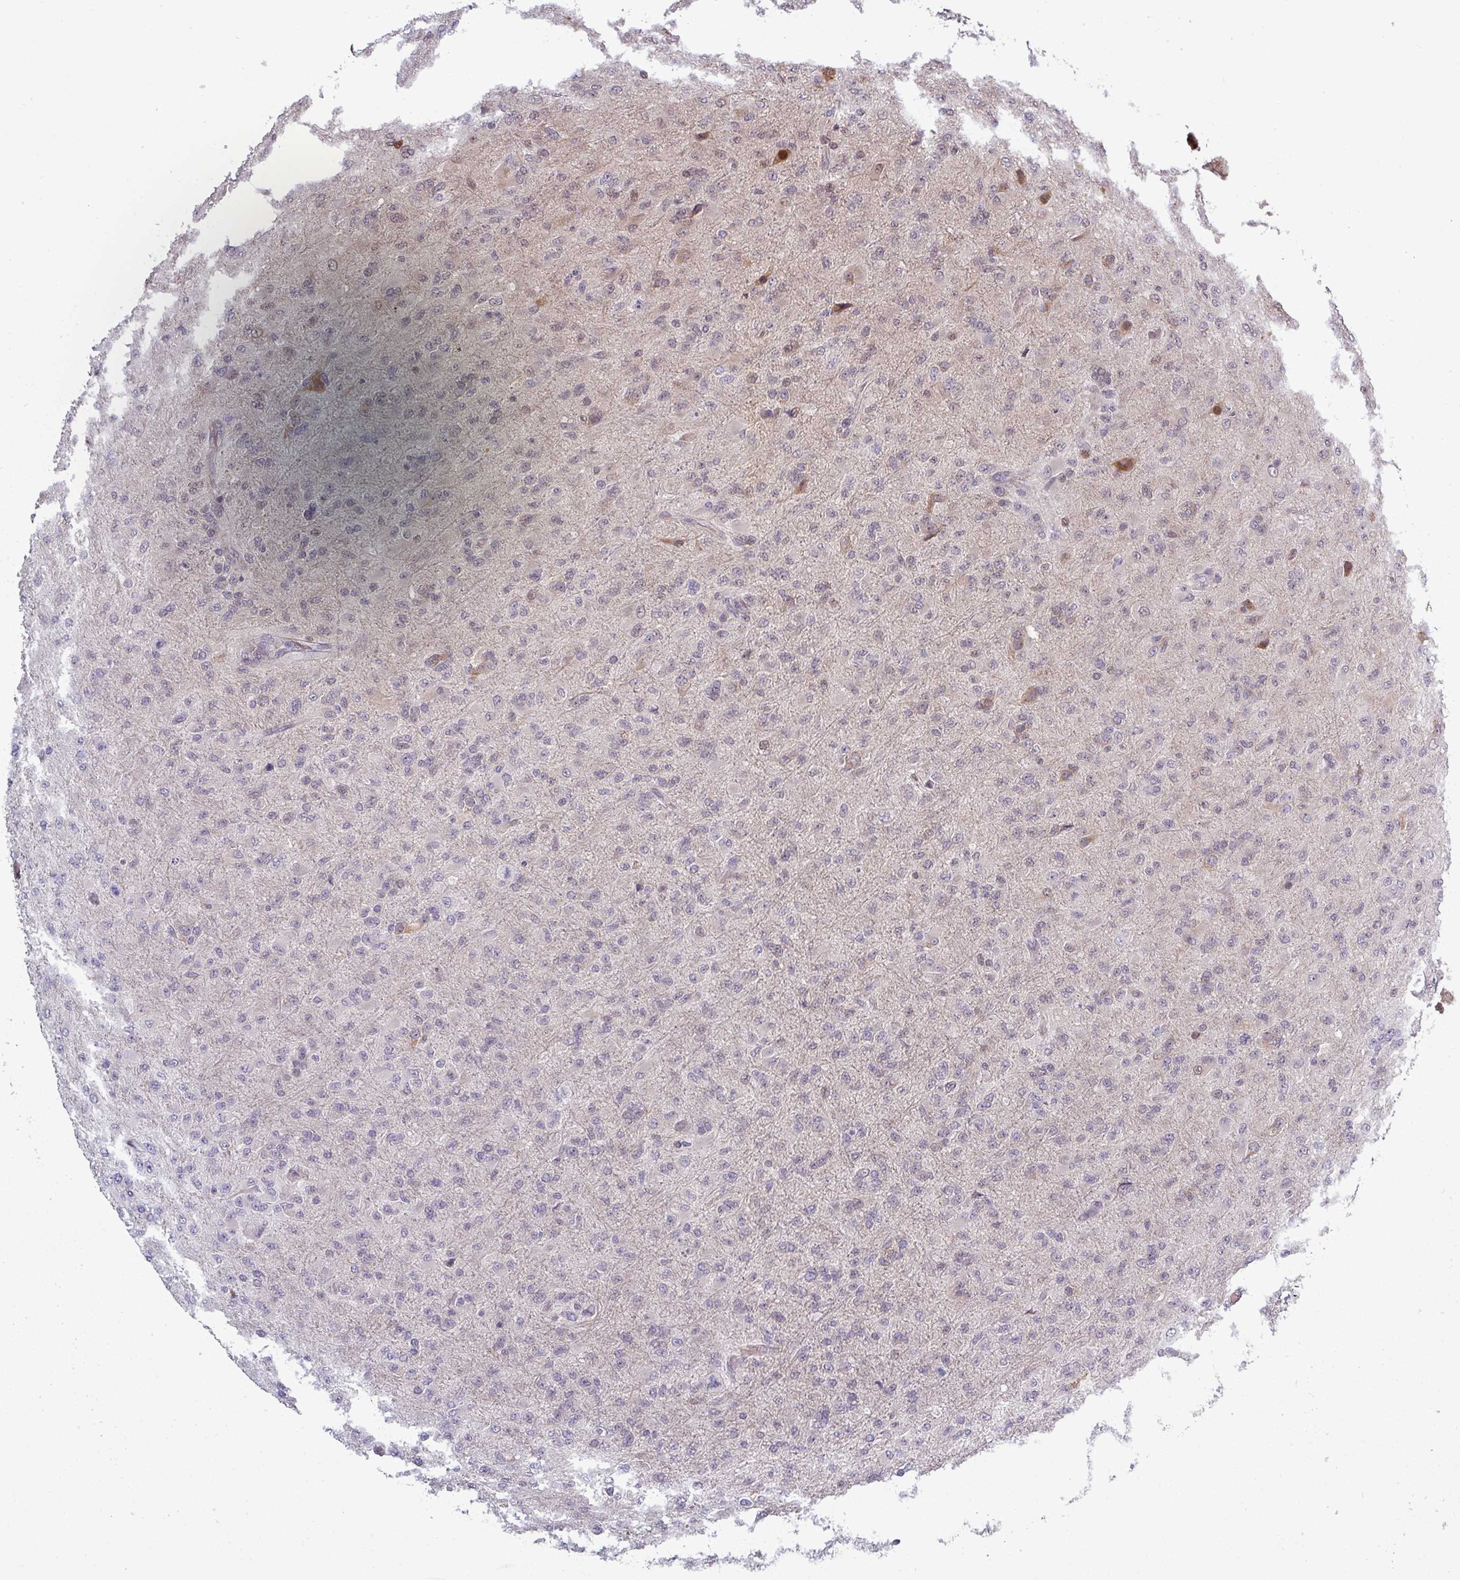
{"staining": {"intensity": "moderate", "quantity": "<25%", "location": "cytoplasmic/membranous,nuclear"}, "tissue": "glioma", "cell_type": "Tumor cells", "image_type": "cancer", "snomed": [{"axis": "morphology", "description": "Glioma, malignant, Low grade"}, {"axis": "topography", "description": "Brain"}], "caption": "Low-grade glioma (malignant) stained with immunohistochemistry (IHC) shows moderate cytoplasmic/membranous and nuclear positivity in about <25% of tumor cells. (DAB IHC, brown staining for protein, blue staining for nuclei).", "gene": "PRAMEF12", "patient": {"sex": "male", "age": 65}}